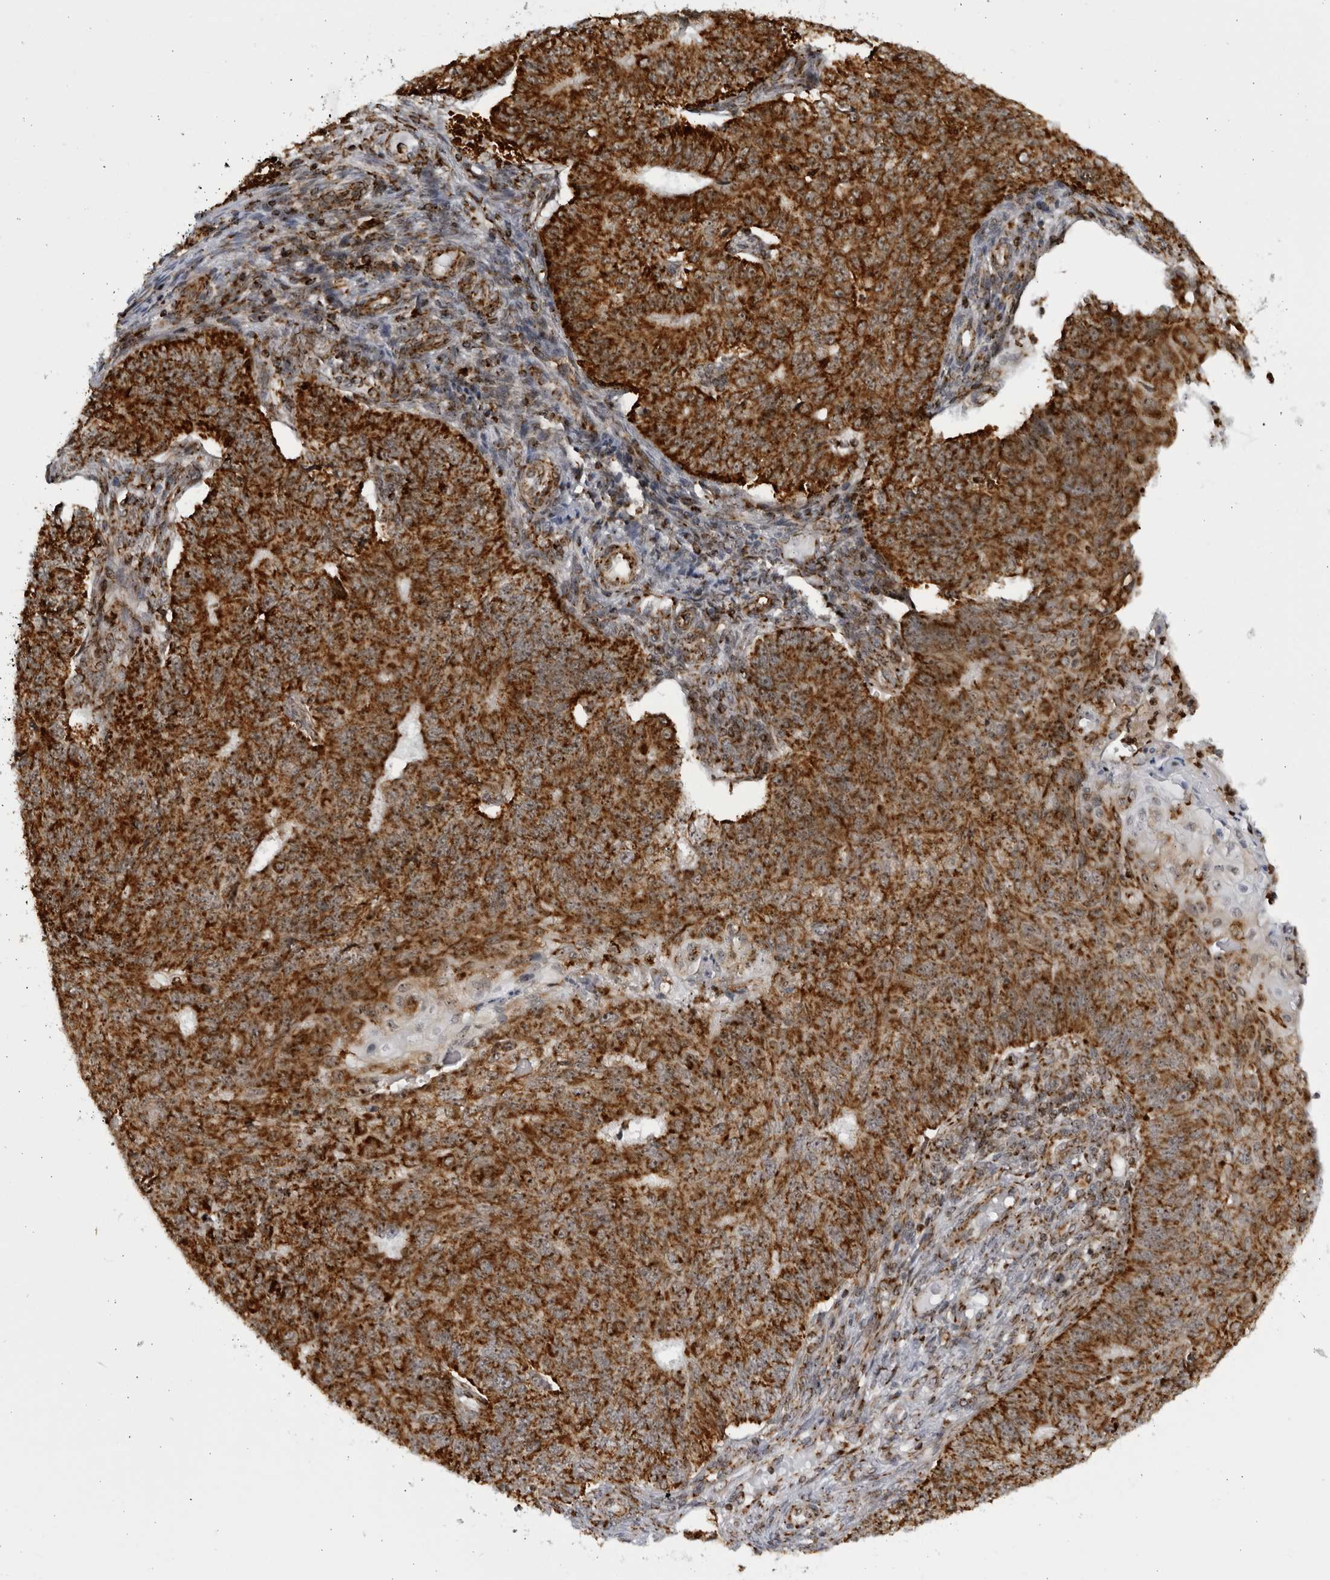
{"staining": {"intensity": "strong", "quantity": ">75%", "location": "cytoplasmic/membranous"}, "tissue": "endometrial cancer", "cell_type": "Tumor cells", "image_type": "cancer", "snomed": [{"axis": "morphology", "description": "Adenocarcinoma, NOS"}, {"axis": "topography", "description": "Endometrium"}], "caption": "A brown stain highlights strong cytoplasmic/membranous staining of a protein in human endometrial adenocarcinoma tumor cells.", "gene": "RBM34", "patient": {"sex": "female", "age": 32}}